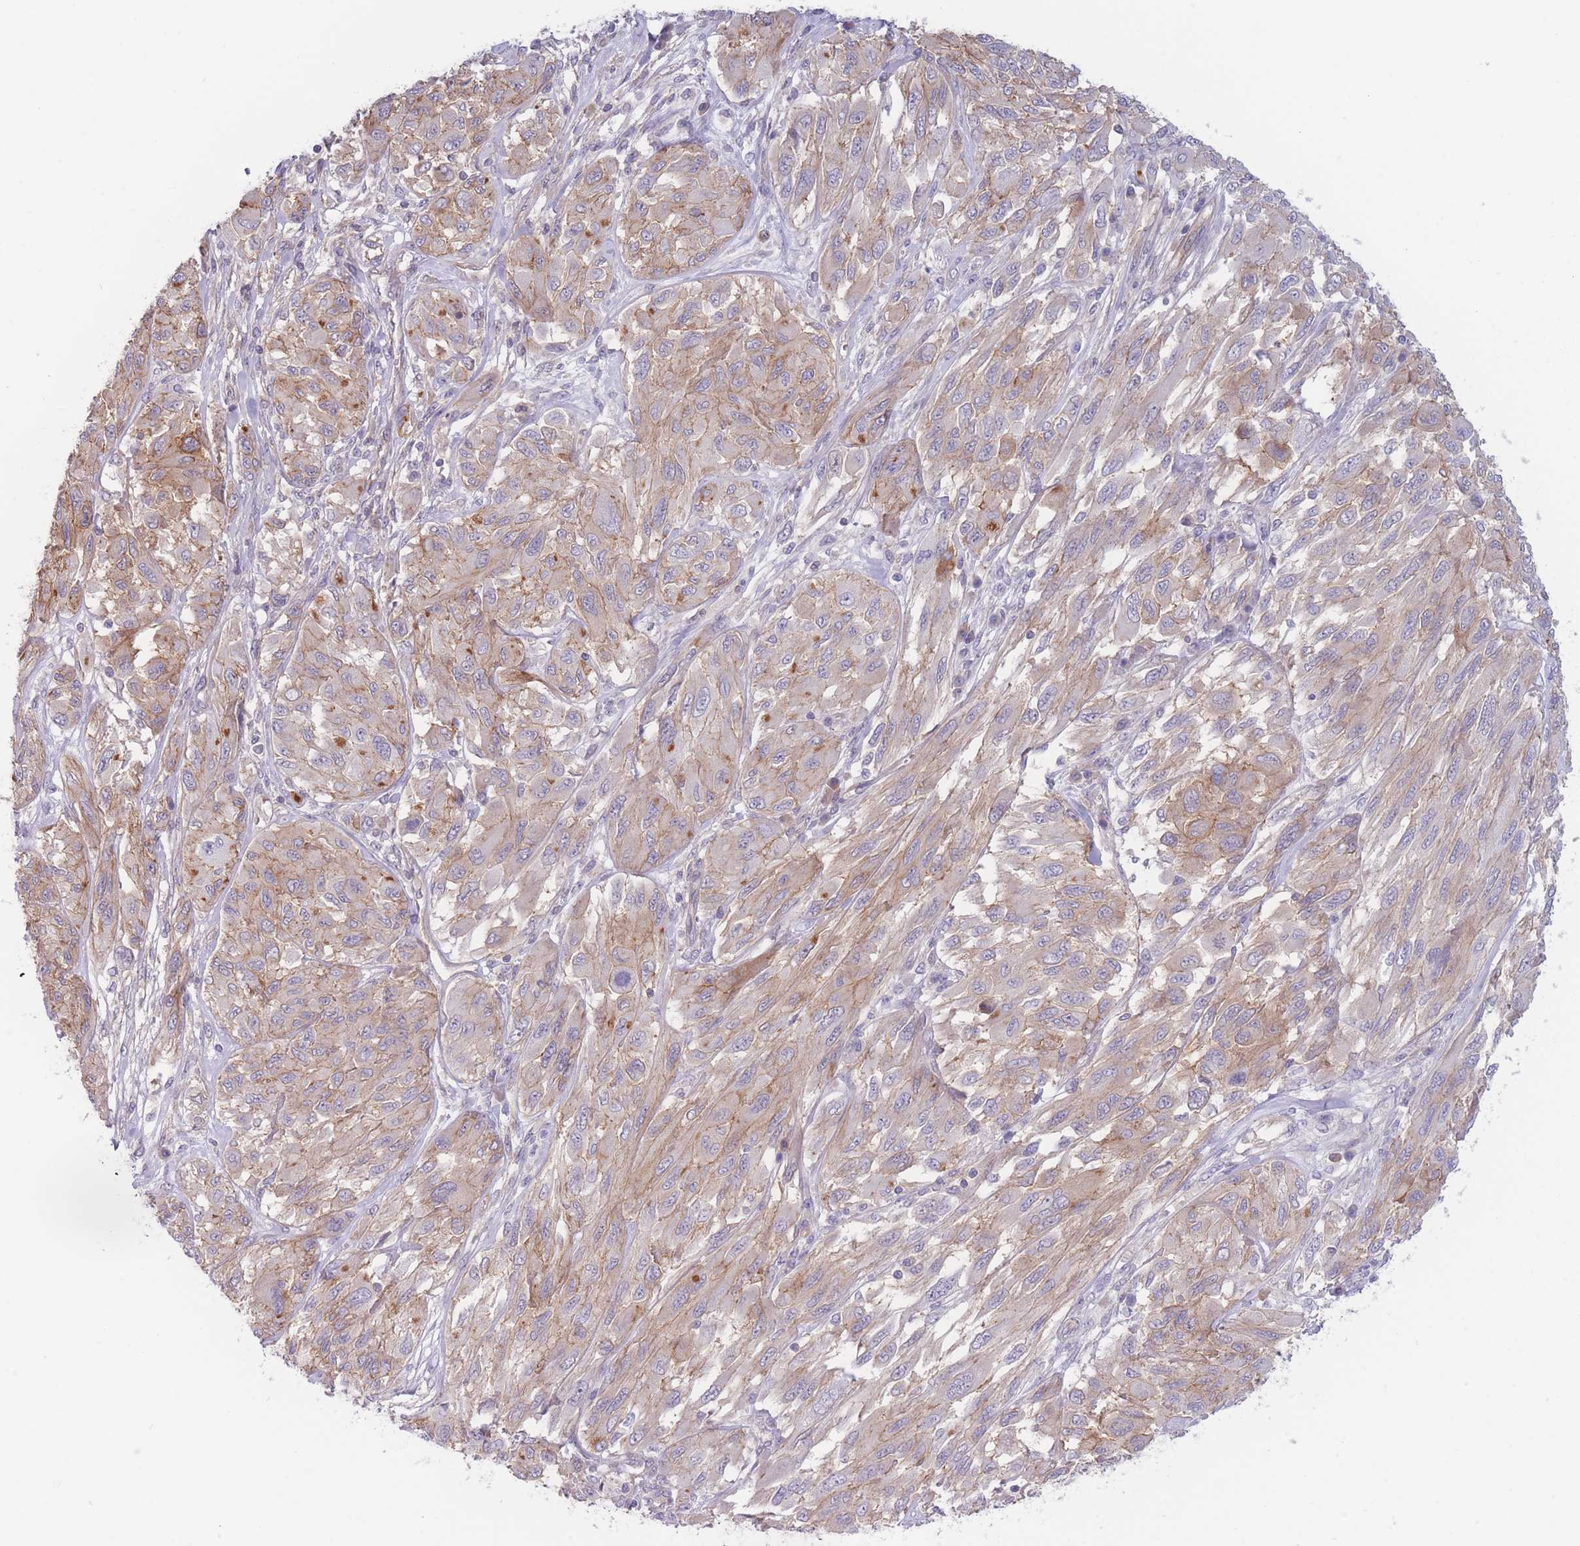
{"staining": {"intensity": "moderate", "quantity": "<25%", "location": "cytoplasmic/membranous"}, "tissue": "melanoma", "cell_type": "Tumor cells", "image_type": "cancer", "snomed": [{"axis": "morphology", "description": "Malignant melanoma, NOS"}, {"axis": "topography", "description": "Skin"}], "caption": "The micrograph demonstrates staining of malignant melanoma, revealing moderate cytoplasmic/membranous protein expression (brown color) within tumor cells.", "gene": "WDR93", "patient": {"sex": "female", "age": 91}}